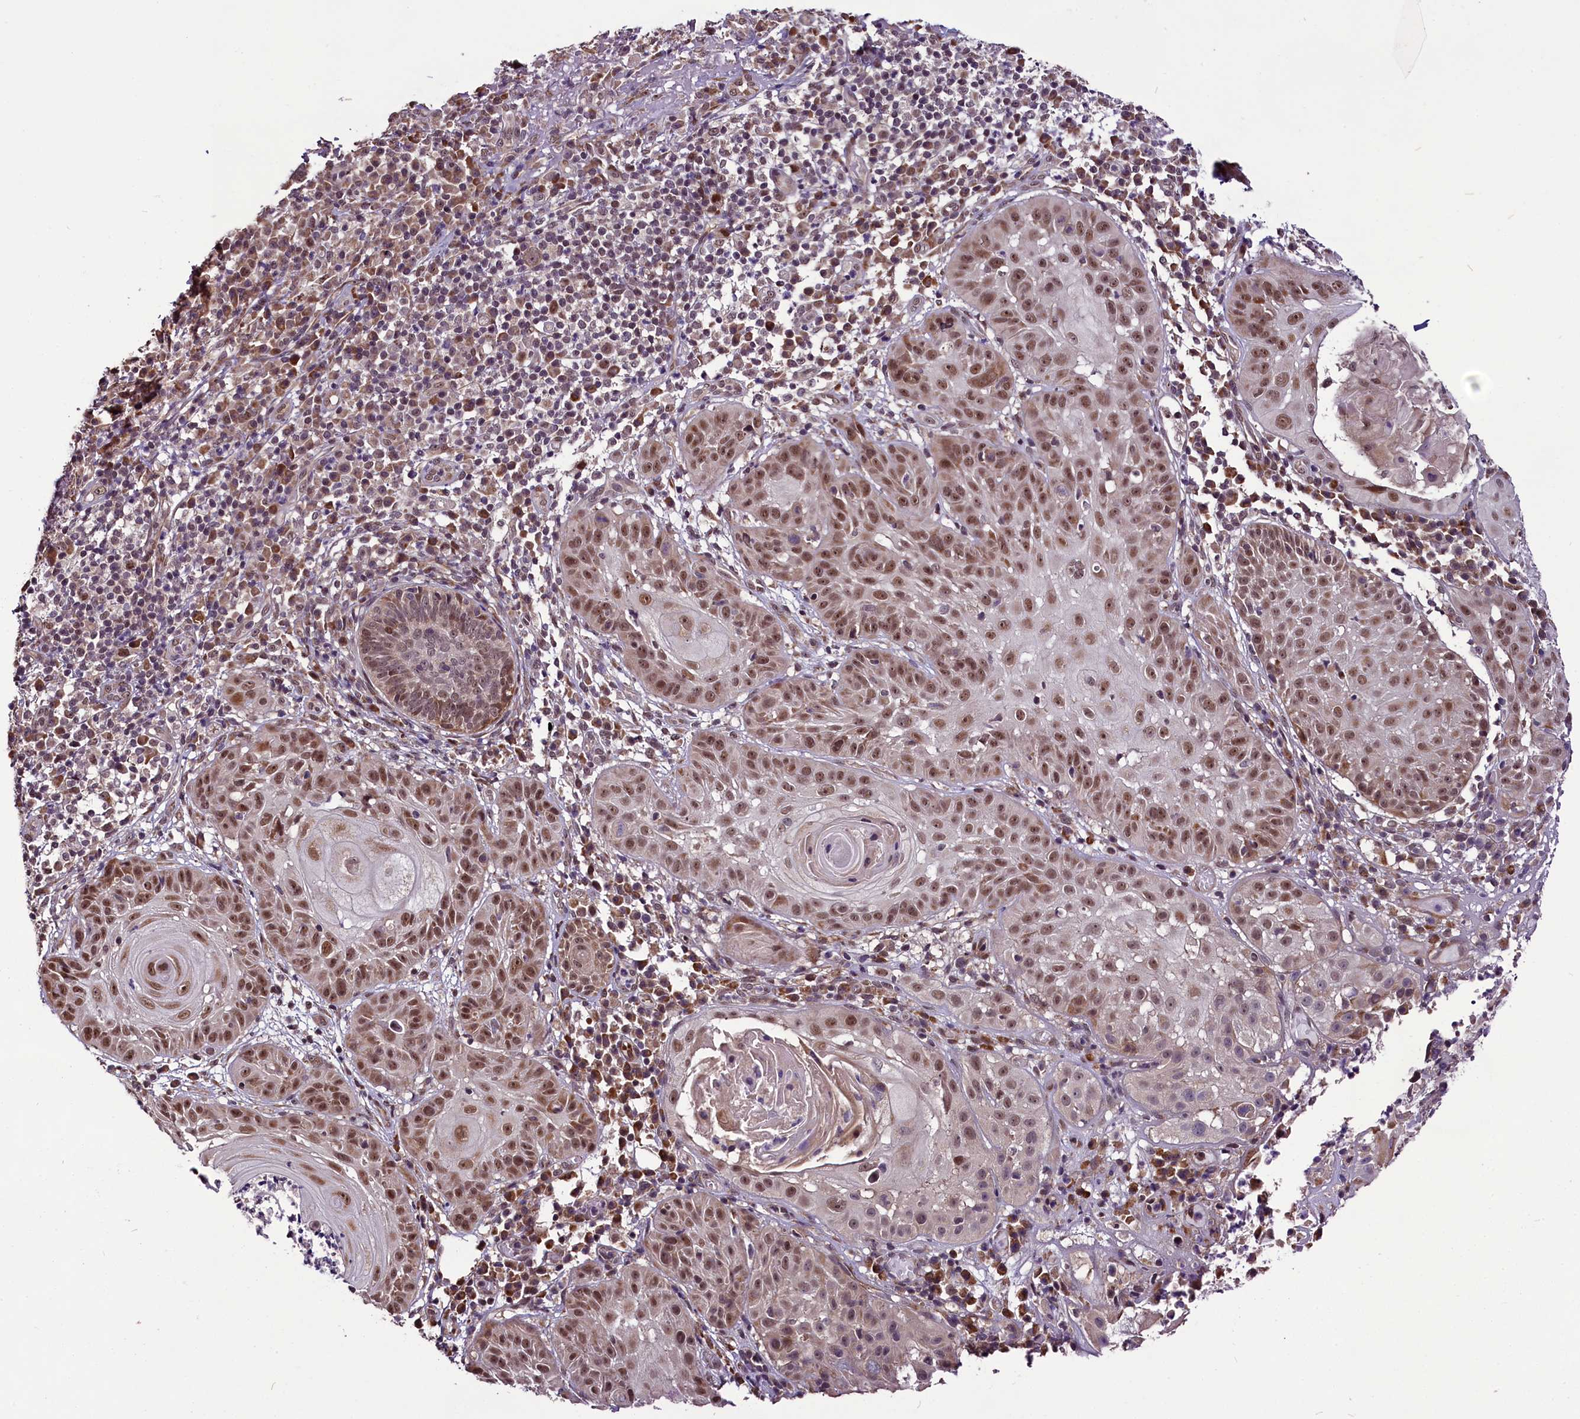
{"staining": {"intensity": "moderate", "quantity": ">75%", "location": "nuclear"}, "tissue": "skin cancer", "cell_type": "Tumor cells", "image_type": "cancer", "snomed": [{"axis": "morphology", "description": "Normal tissue, NOS"}, {"axis": "morphology", "description": "Basal cell carcinoma"}, {"axis": "topography", "description": "Skin"}], "caption": "IHC image of human basal cell carcinoma (skin) stained for a protein (brown), which exhibits medium levels of moderate nuclear staining in about >75% of tumor cells.", "gene": "RPUSD2", "patient": {"sex": "male", "age": 93}}